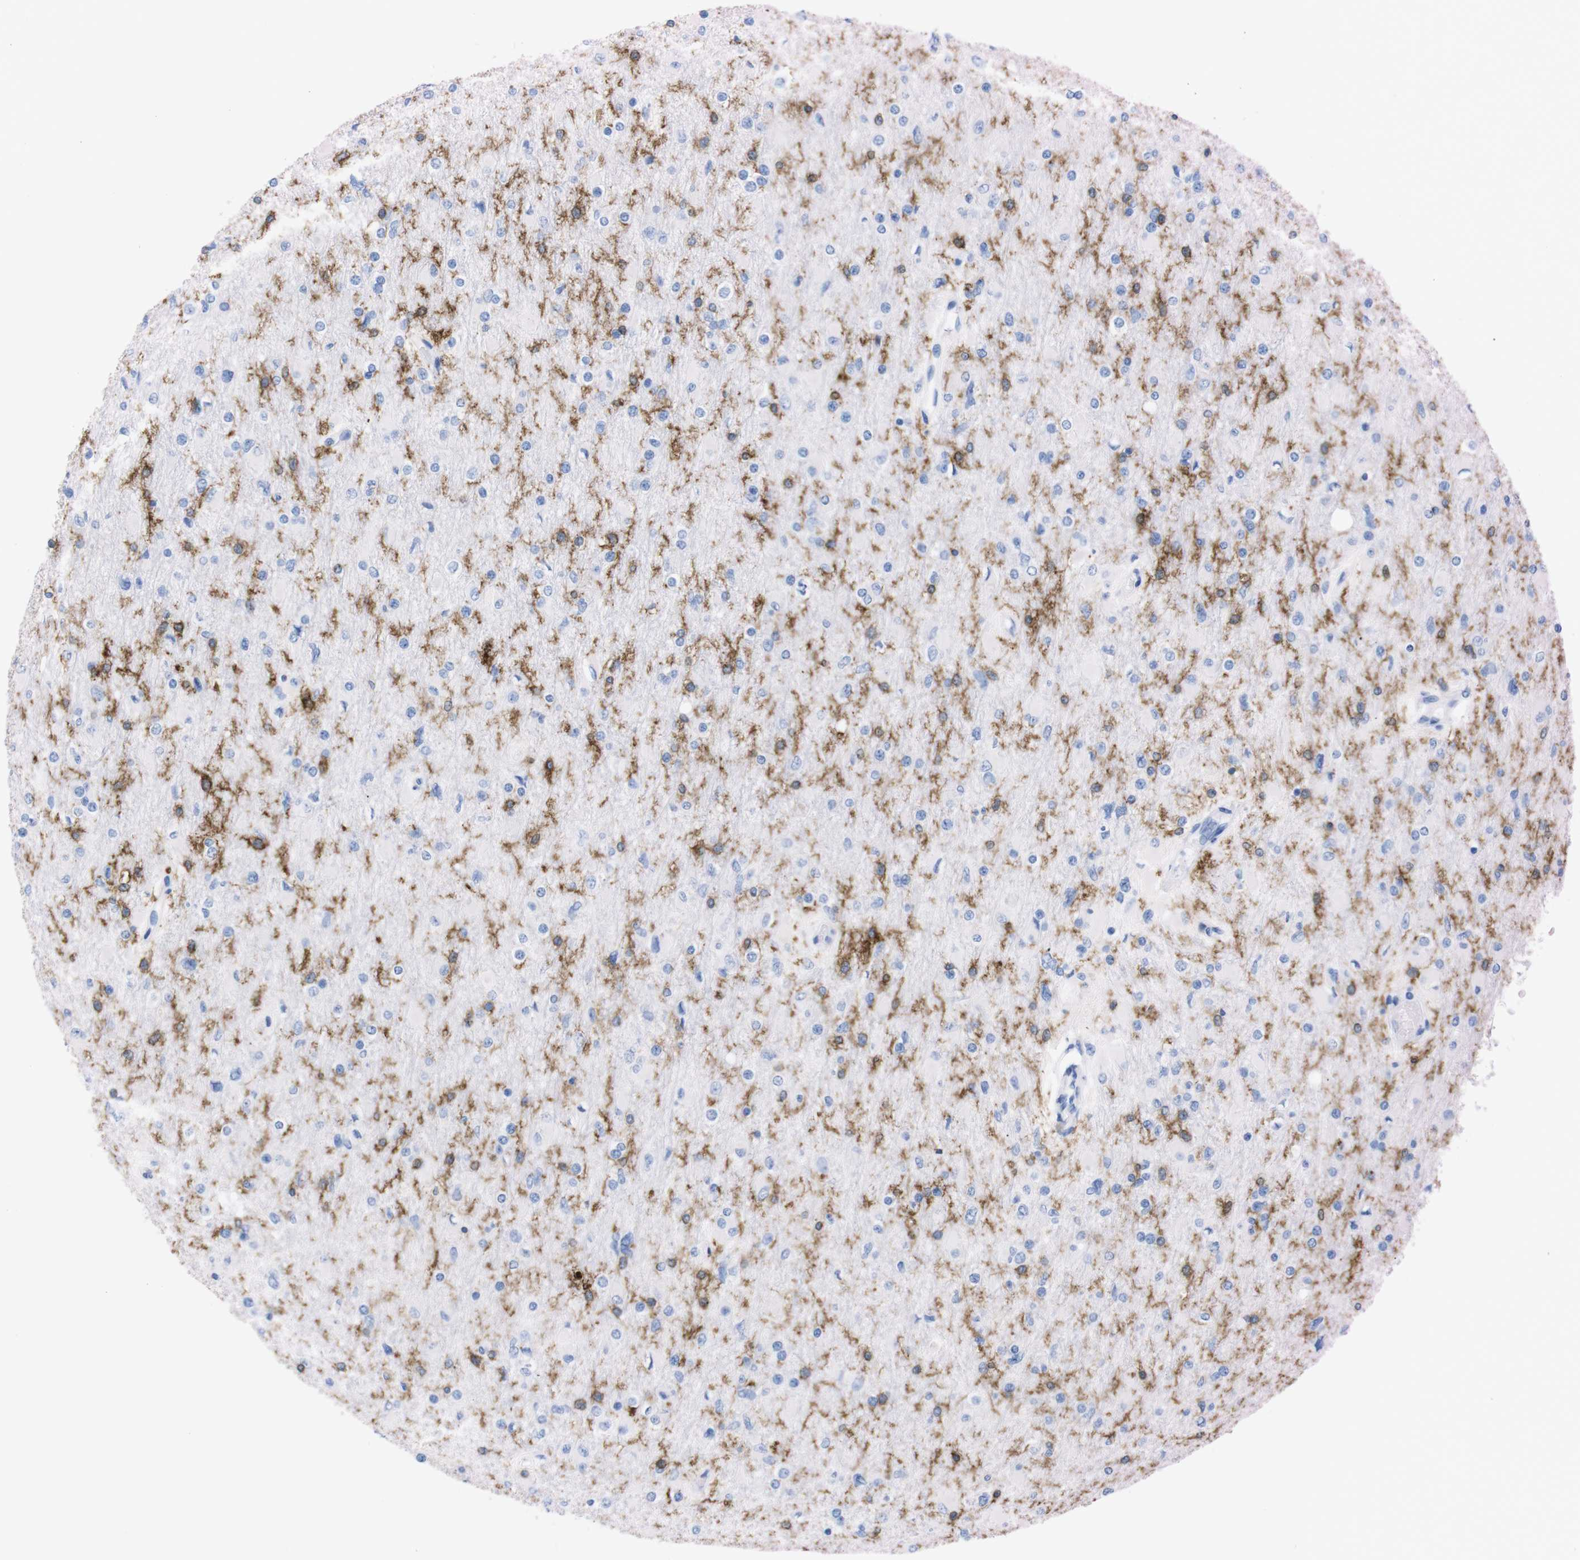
{"staining": {"intensity": "negative", "quantity": "none", "location": "none"}, "tissue": "glioma", "cell_type": "Tumor cells", "image_type": "cancer", "snomed": [{"axis": "morphology", "description": "Glioma, malignant, High grade"}, {"axis": "topography", "description": "Cerebral cortex"}], "caption": "There is no significant positivity in tumor cells of glioma.", "gene": "P2RY12", "patient": {"sex": "female", "age": 36}}